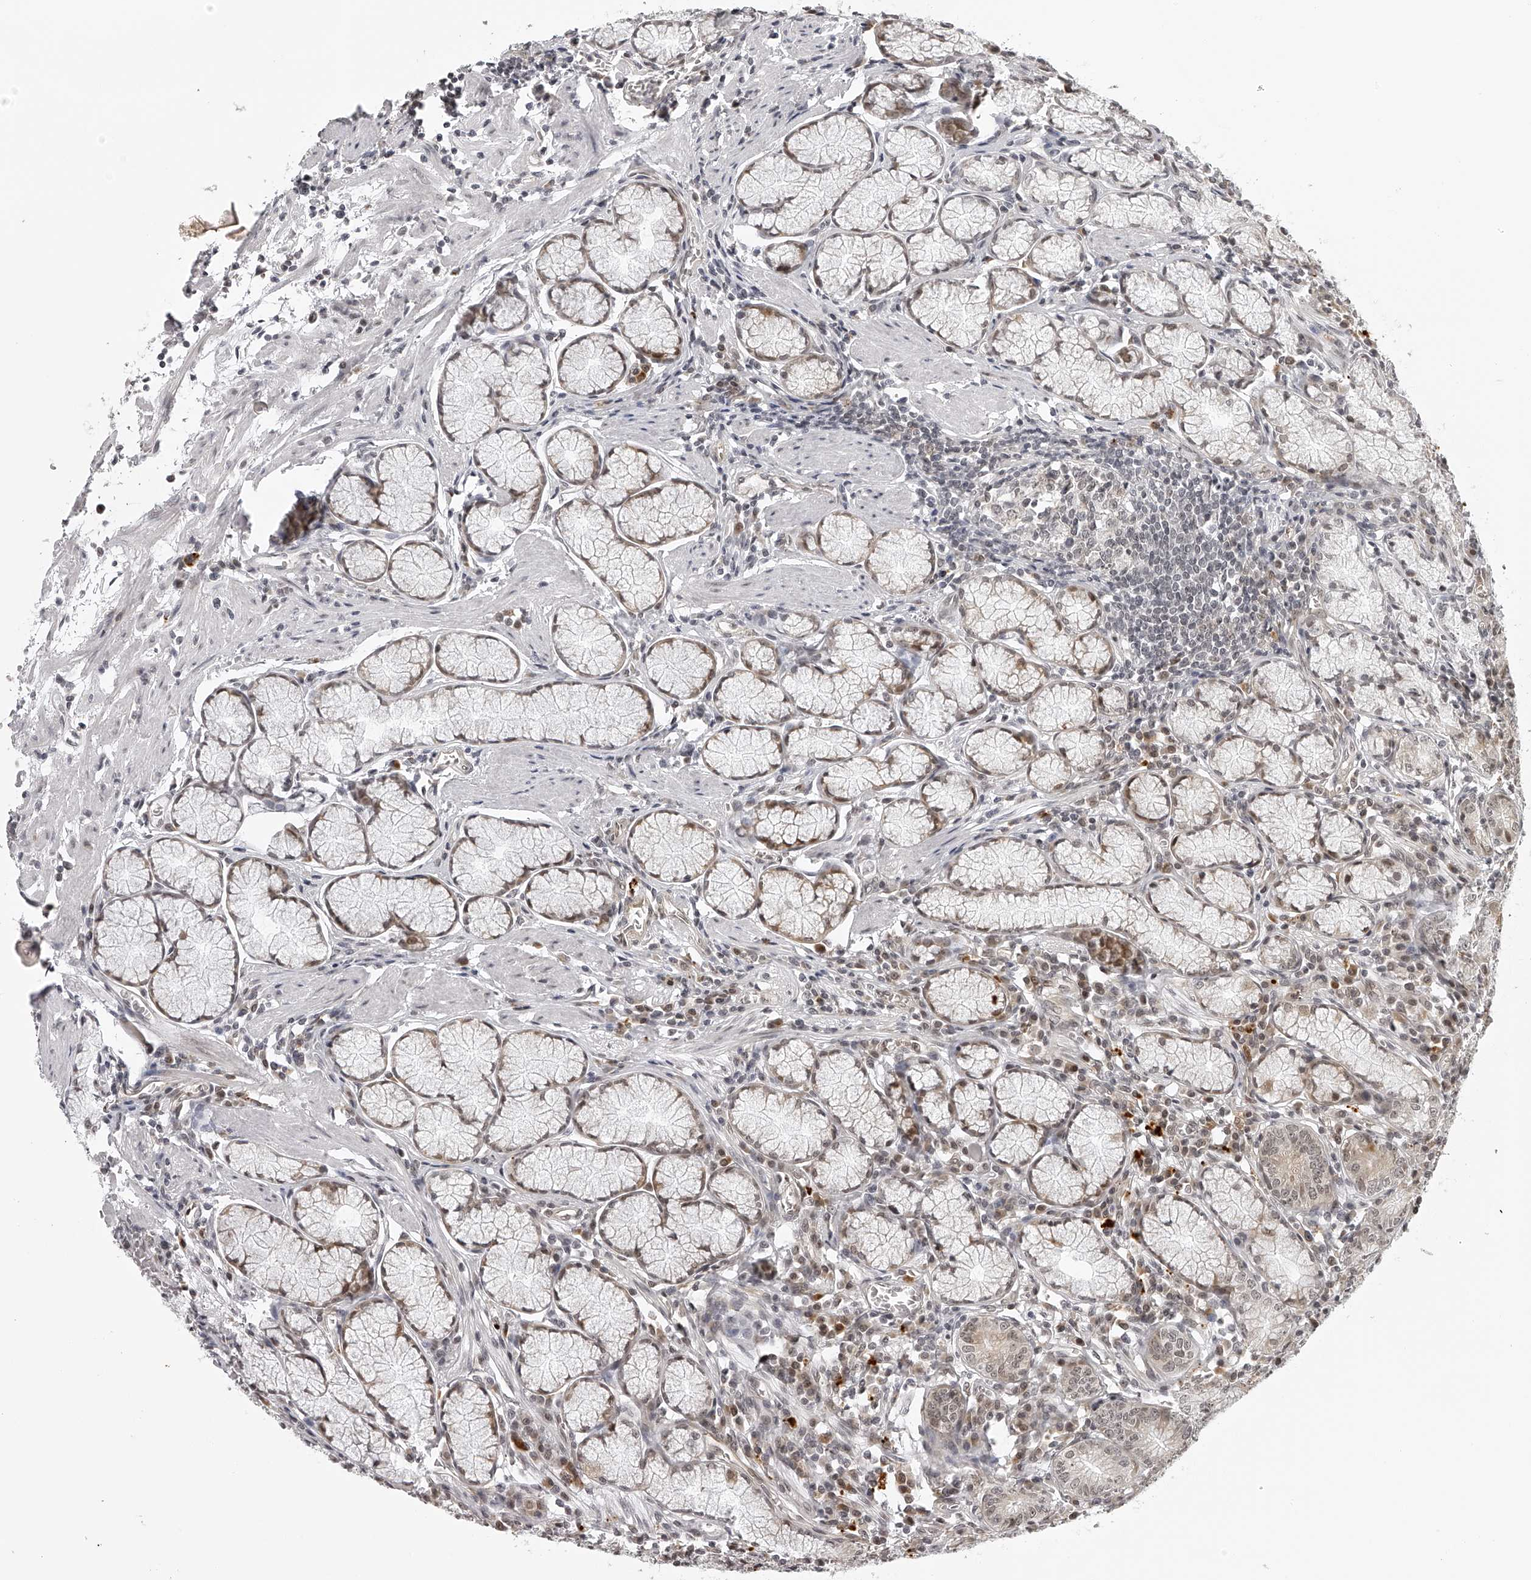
{"staining": {"intensity": "weak", "quantity": "25%-75%", "location": "cytoplasmic/membranous"}, "tissue": "stomach", "cell_type": "Glandular cells", "image_type": "normal", "snomed": [{"axis": "morphology", "description": "Normal tissue, NOS"}, {"axis": "topography", "description": "Stomach"}], "caption": "A low amount of weak cytoplasmic/membranous staining is identified in approximately 25%-75% of glandular cells in normal stomach. Nuclei are stained in blue.", "gene": "ODF2L", "patient": {"sex": "male", "age": 55}}